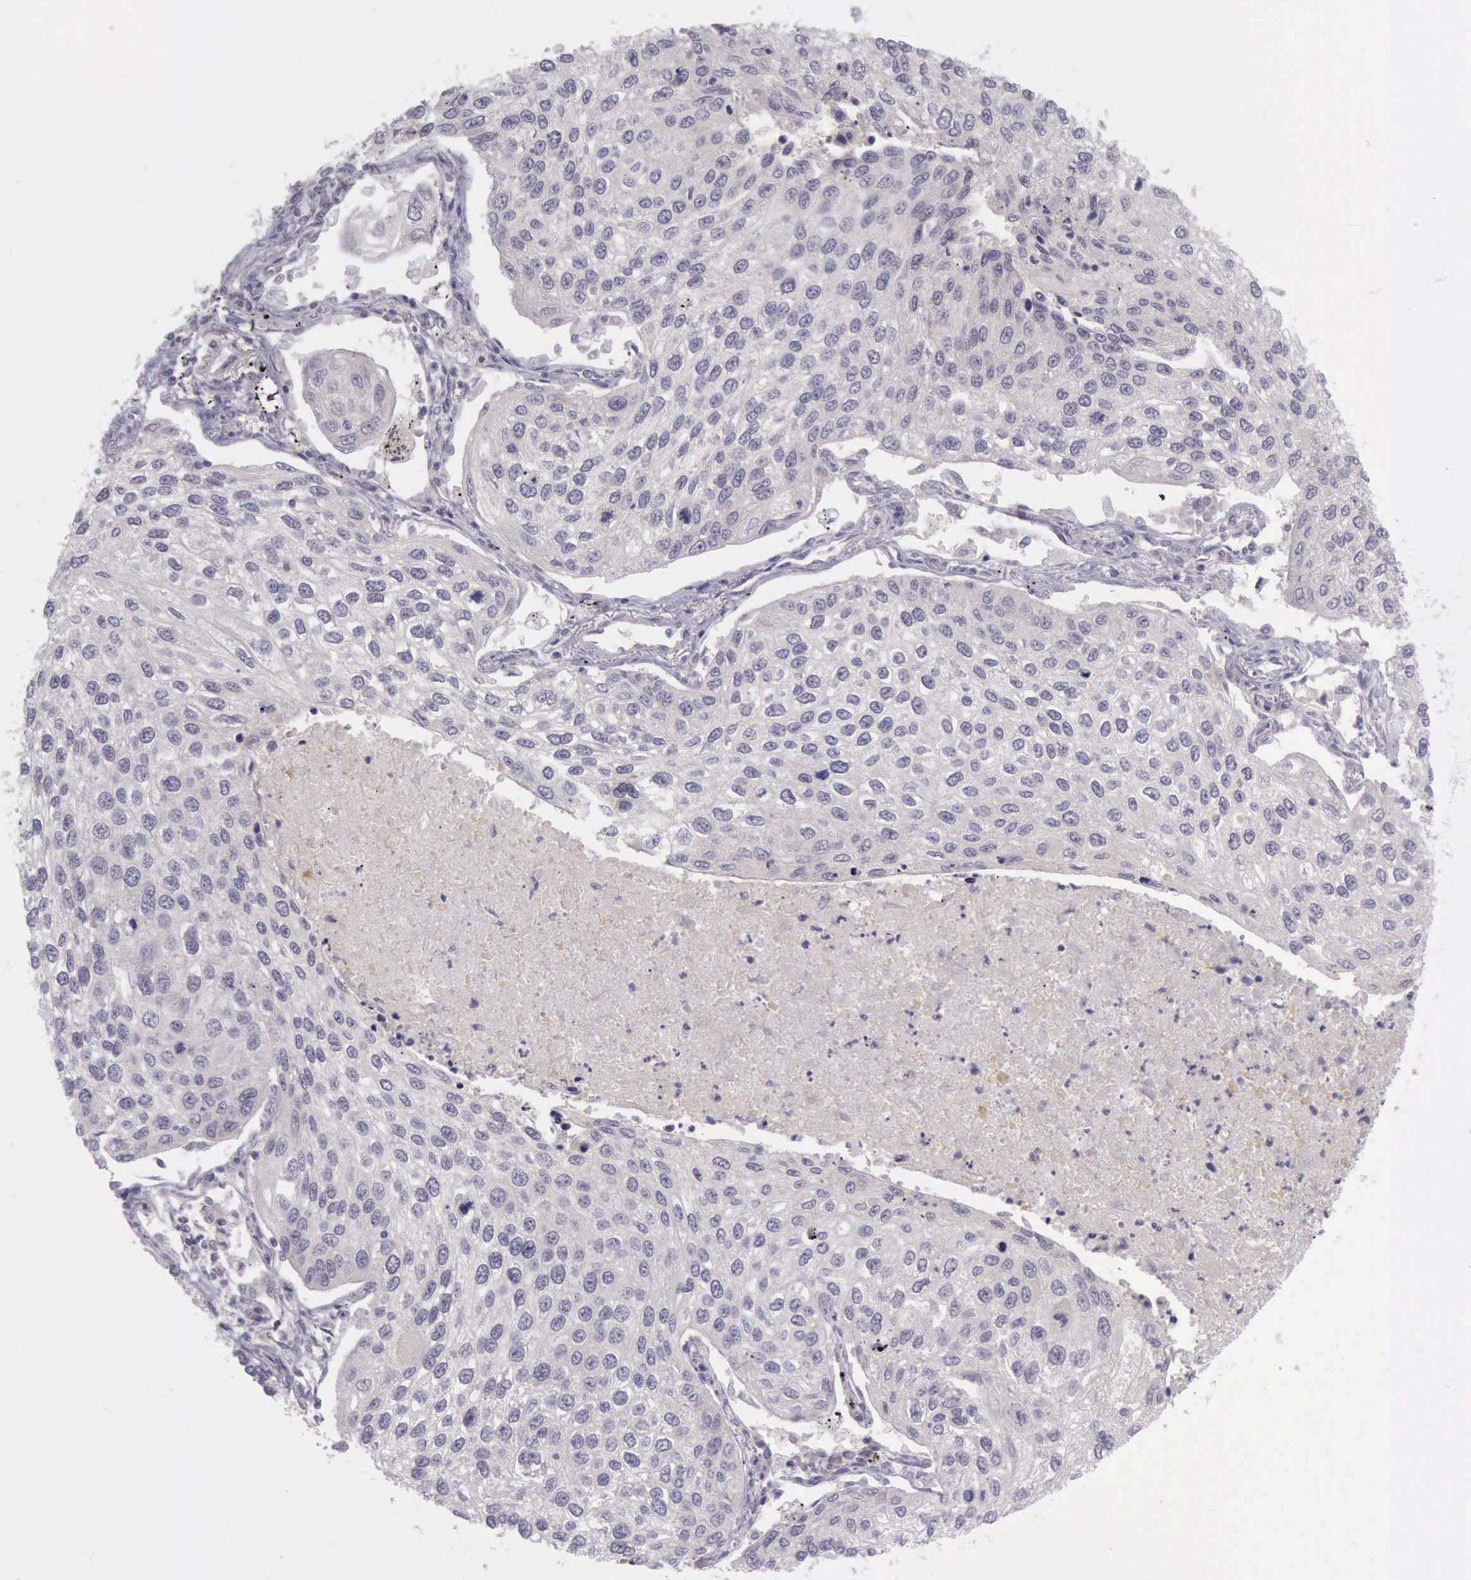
{"staining": {"intensity": "negative", "quantity": "none", "location": "none"}, "tissue": "lung cancer", "cell_type": "Tumor cells", "image_type": "cancer", "snomed": [{"axis": "morphology", "description": "Squamous cell carcinoma, NOS"}, {"axis": "topography", "description": "Lung"}], "caption": "A histopathology image of lung cancer (squamous cell carcinoma) stained for a protein shows no brown staining in tumor cells. The staining is performed using DAB brown chromogen with nuclei counter-stained in using hematoxylin.", "gene": "ARNT2", "patient": {"sex": "male", "age": 75}}